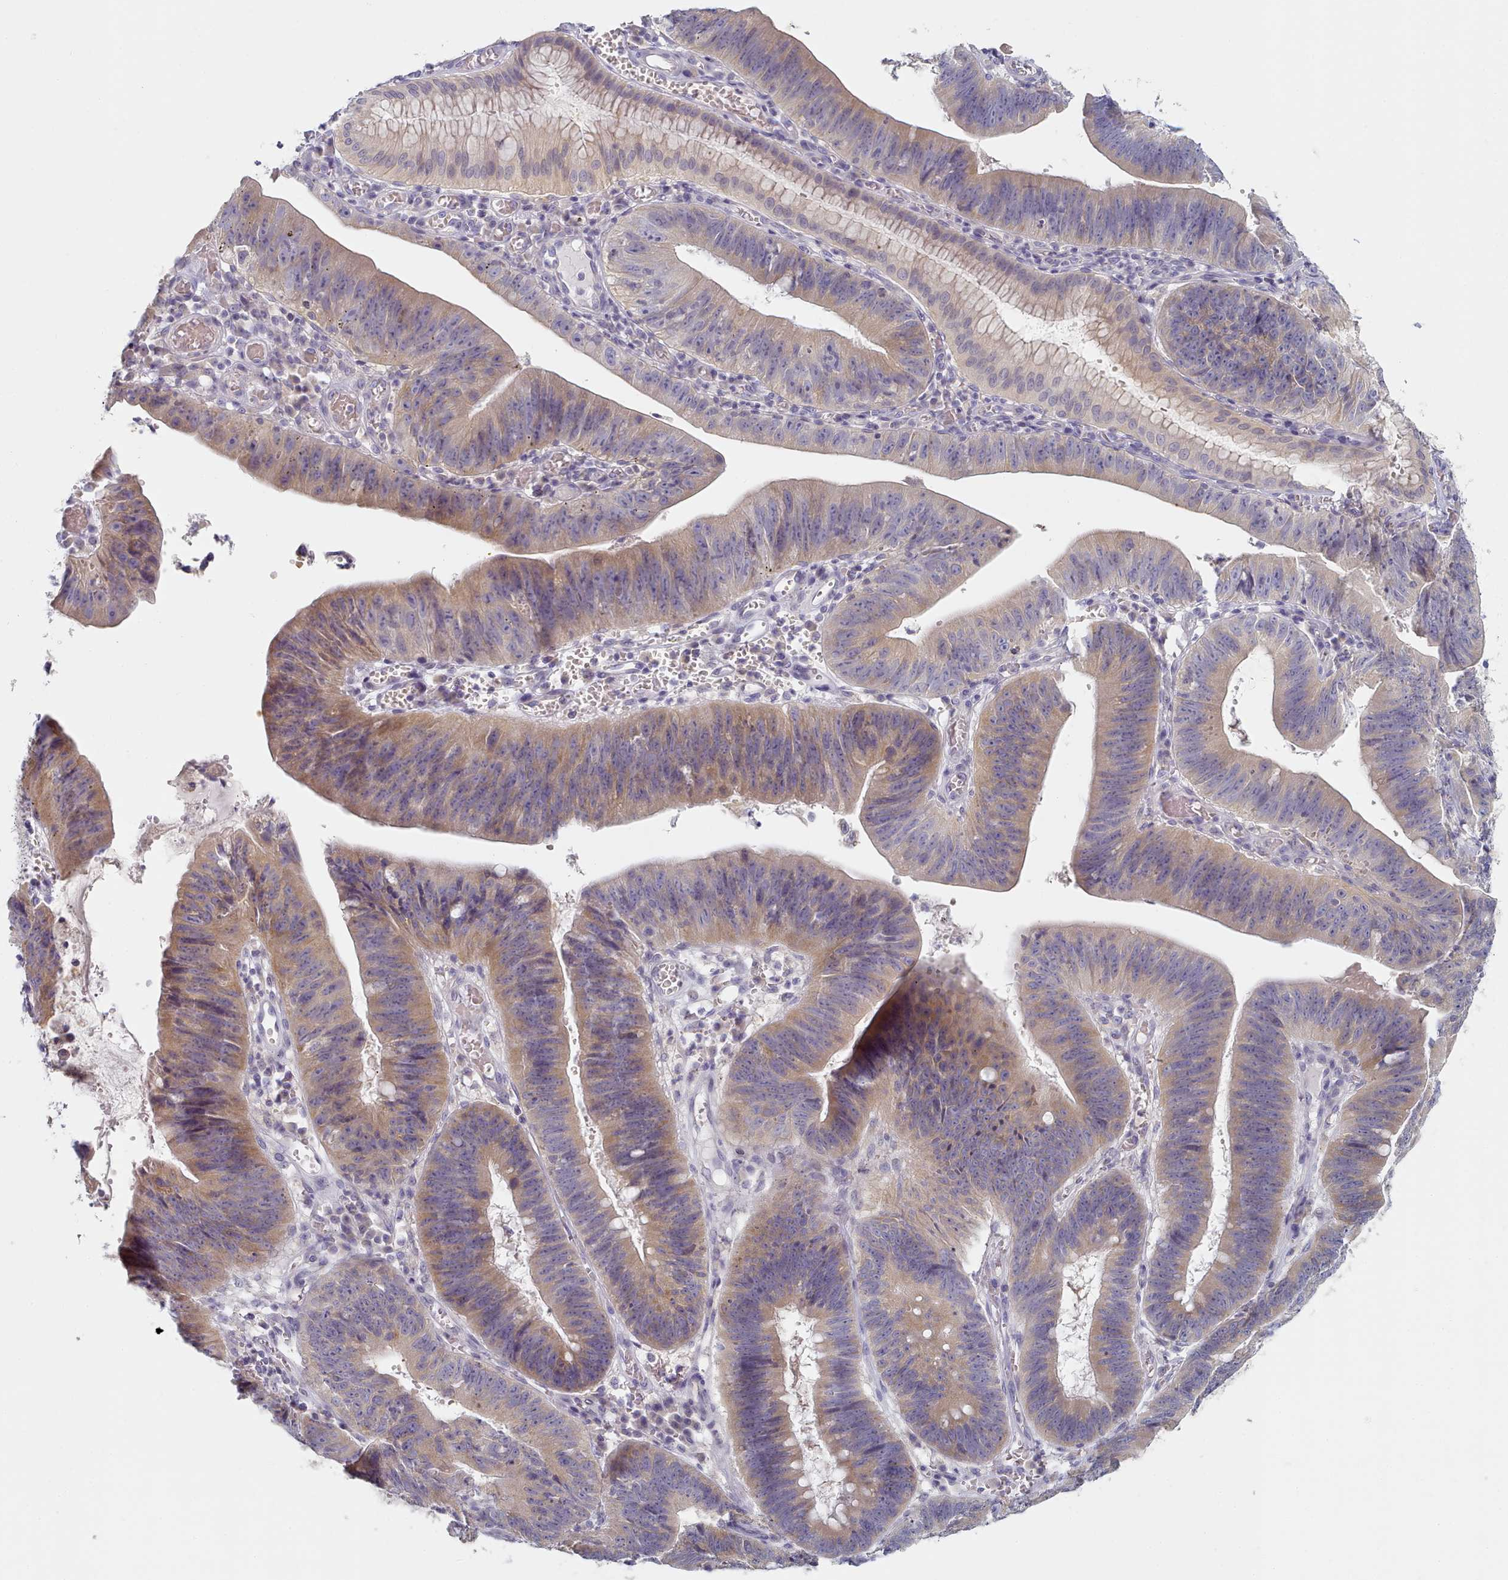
{"staining": {"intensity": "moderate", "quantity": ">75%", "location": "cytoplasmic/membranous"}, "tissue": "stomach cancer", "cell_type": "Tumor cells", "image_type": "cancer", "snomed": [{"axis": "morphology", "description": "Adenocarcinoma, NOS"}, {"axis": "topography", "description": "Stomach"}], "caption": "Stomach cancer (adenocarcinoma) was stained to show a protein in brown. There is medium levels of moderate cytoplasmic/membranous expression in approximately >75% of tumor cells. Using DAB (brown) and hematoxylin (blue) stains, captured at high magnification using brightfield microscopy.", "gene": "TYW1B", "patient": {"sex": "male", "age": 59}}